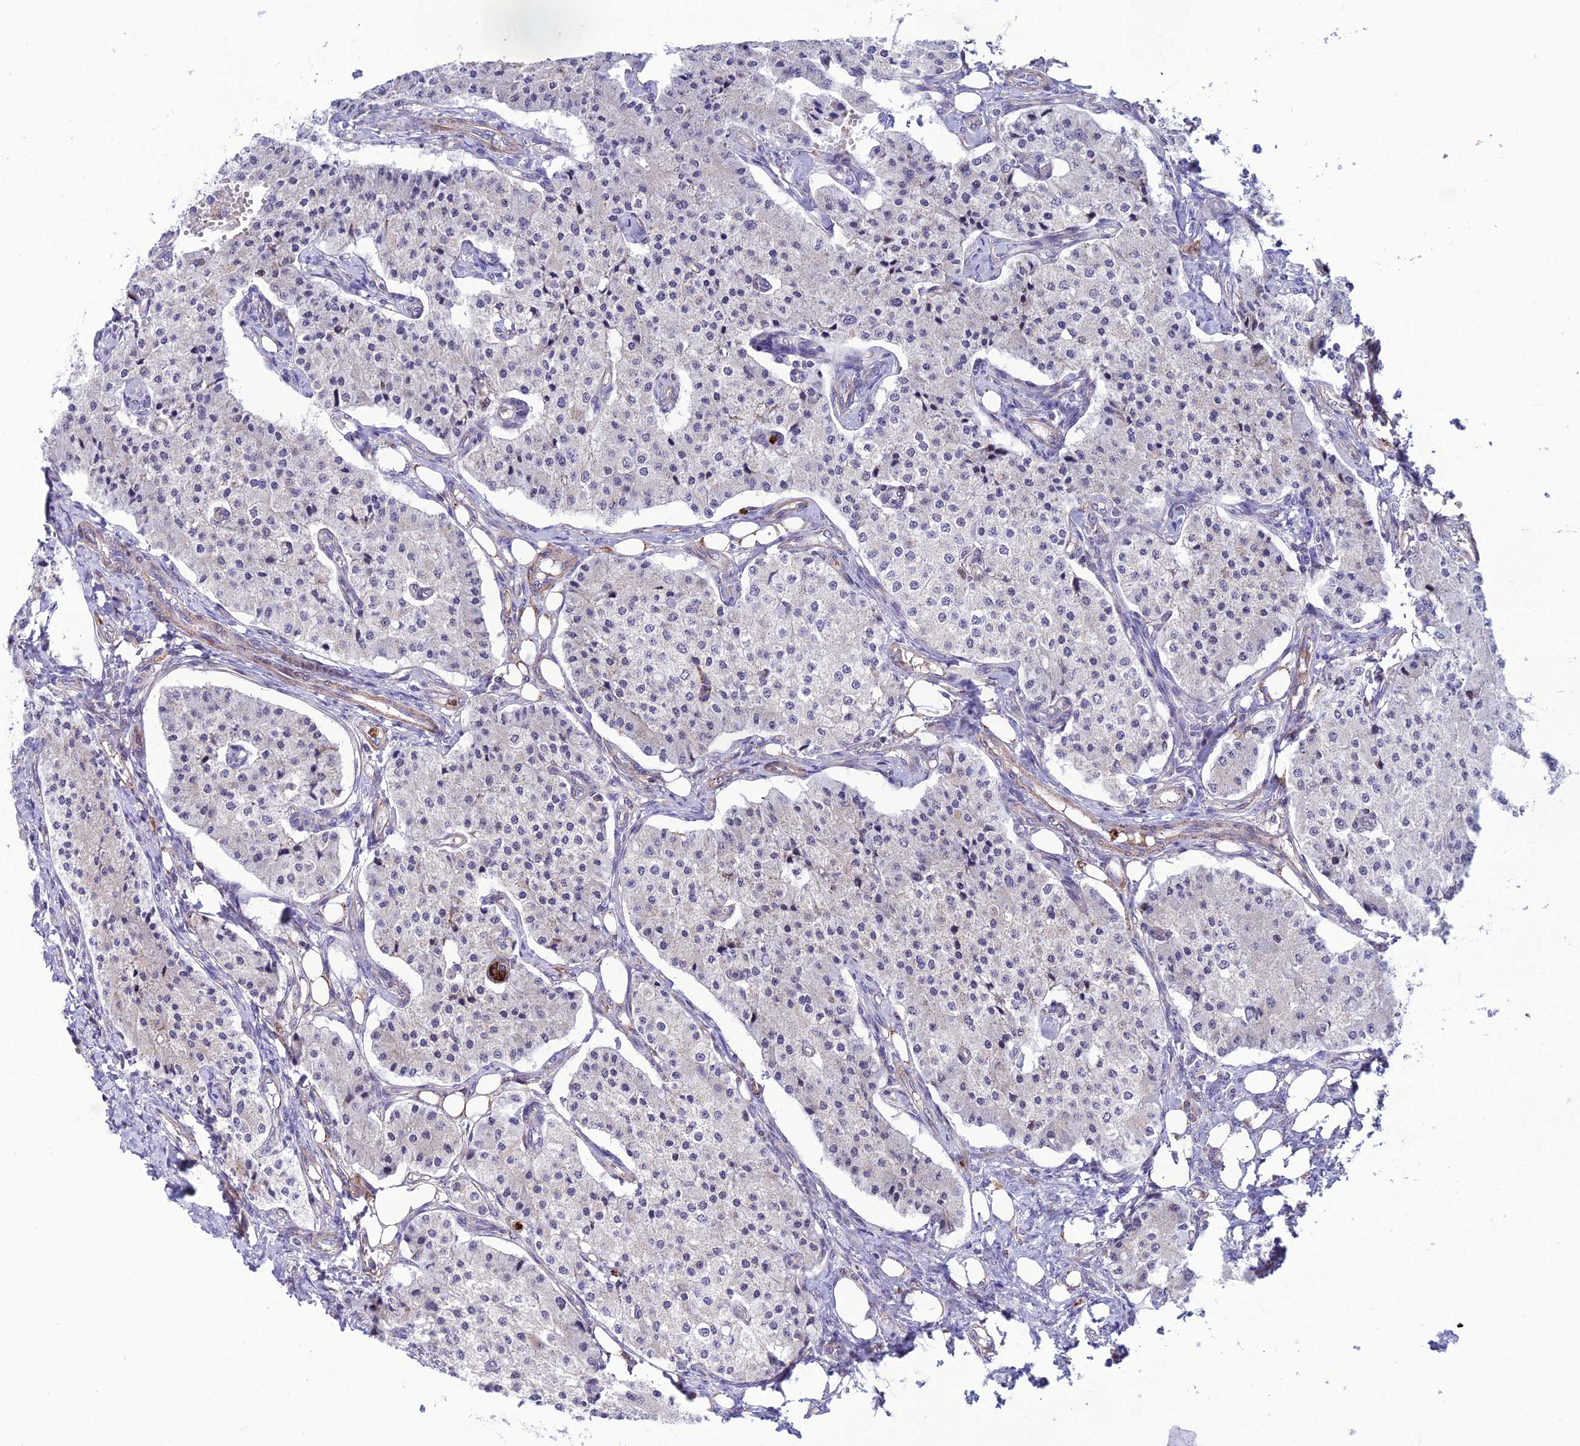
{"staining": {"intensity": "negative", "quantity": "none", "location": "none"}, "tissue": "carcinoid", "cell_type": "Tumor cells", "image_type": "cancer", "snomed": [{"axis": "morphology", "description": "Carcinoid, malignant, NOS"}, {"axis": "topography", "description": "Colon"}], "caption": "Image shows no significant protein positivity in tumor cells of carcinoid.", "gene": "COL6A6", "patient": {"sex": "female", "age": 52}}